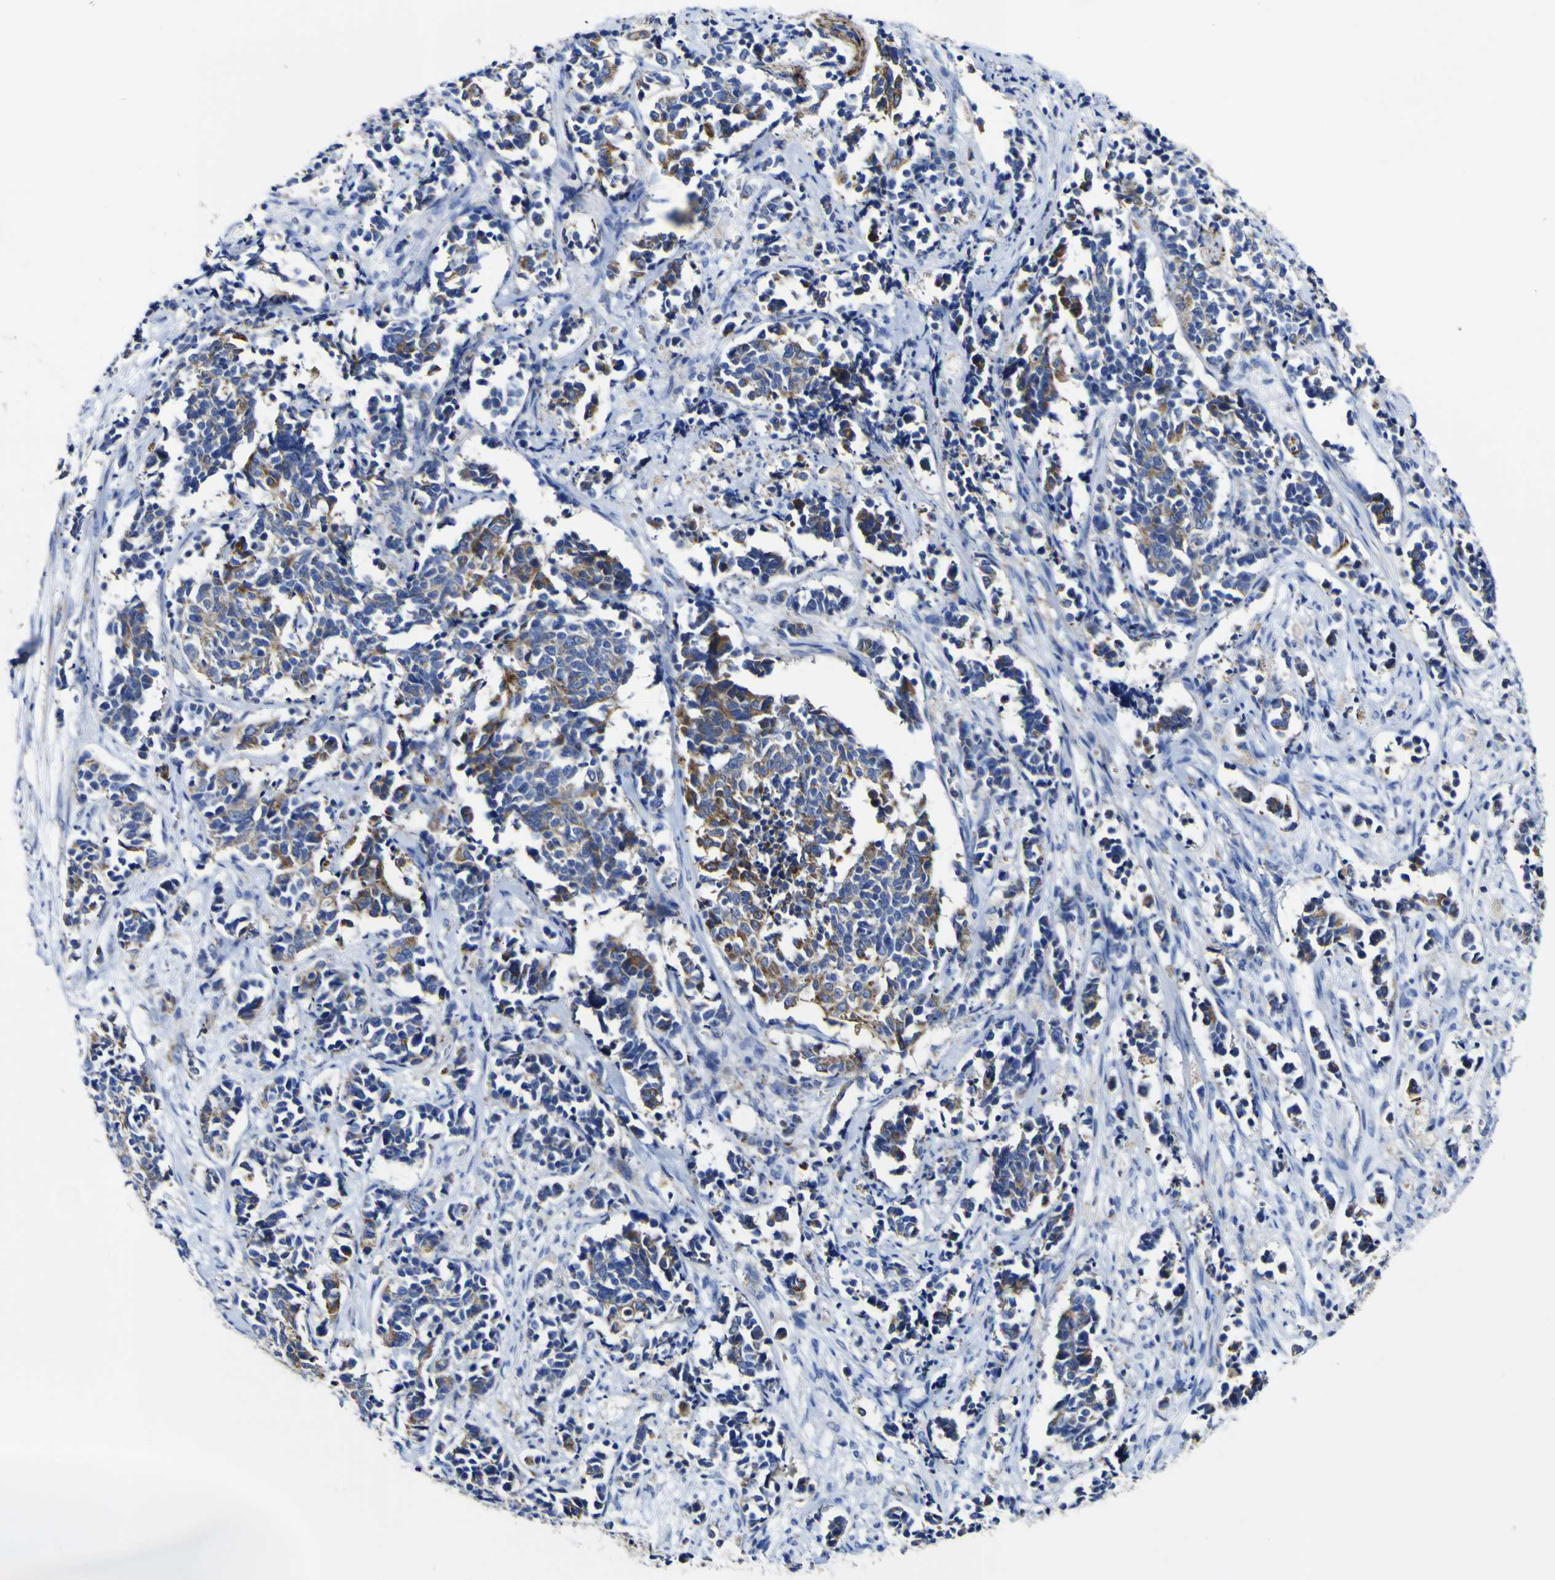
{"staining": {"intensity": "moderate", "quantity": ">75%", "location": "cytoplasmic/membranous"}, "tissue": "cervical cancer", "cell_type": "Tumor cells", "image_type": "cancer", "snomed": [{"axis": "morphology", "description": "Normal tissue, NOS"}, {"axis": "morphology", "description": "Squamous cell carcinoma, NOS"}, {"axis": "topography", "description": "Cervix"}], "caption": "Protein positivity by IHC reveals moderate cytoplasmic/membranous expression in about >75% of tumor cells in cervical squamous cell carcinoma.", "gene": "CCDC90B", "patient": {"sex": "female", "age": 35}}